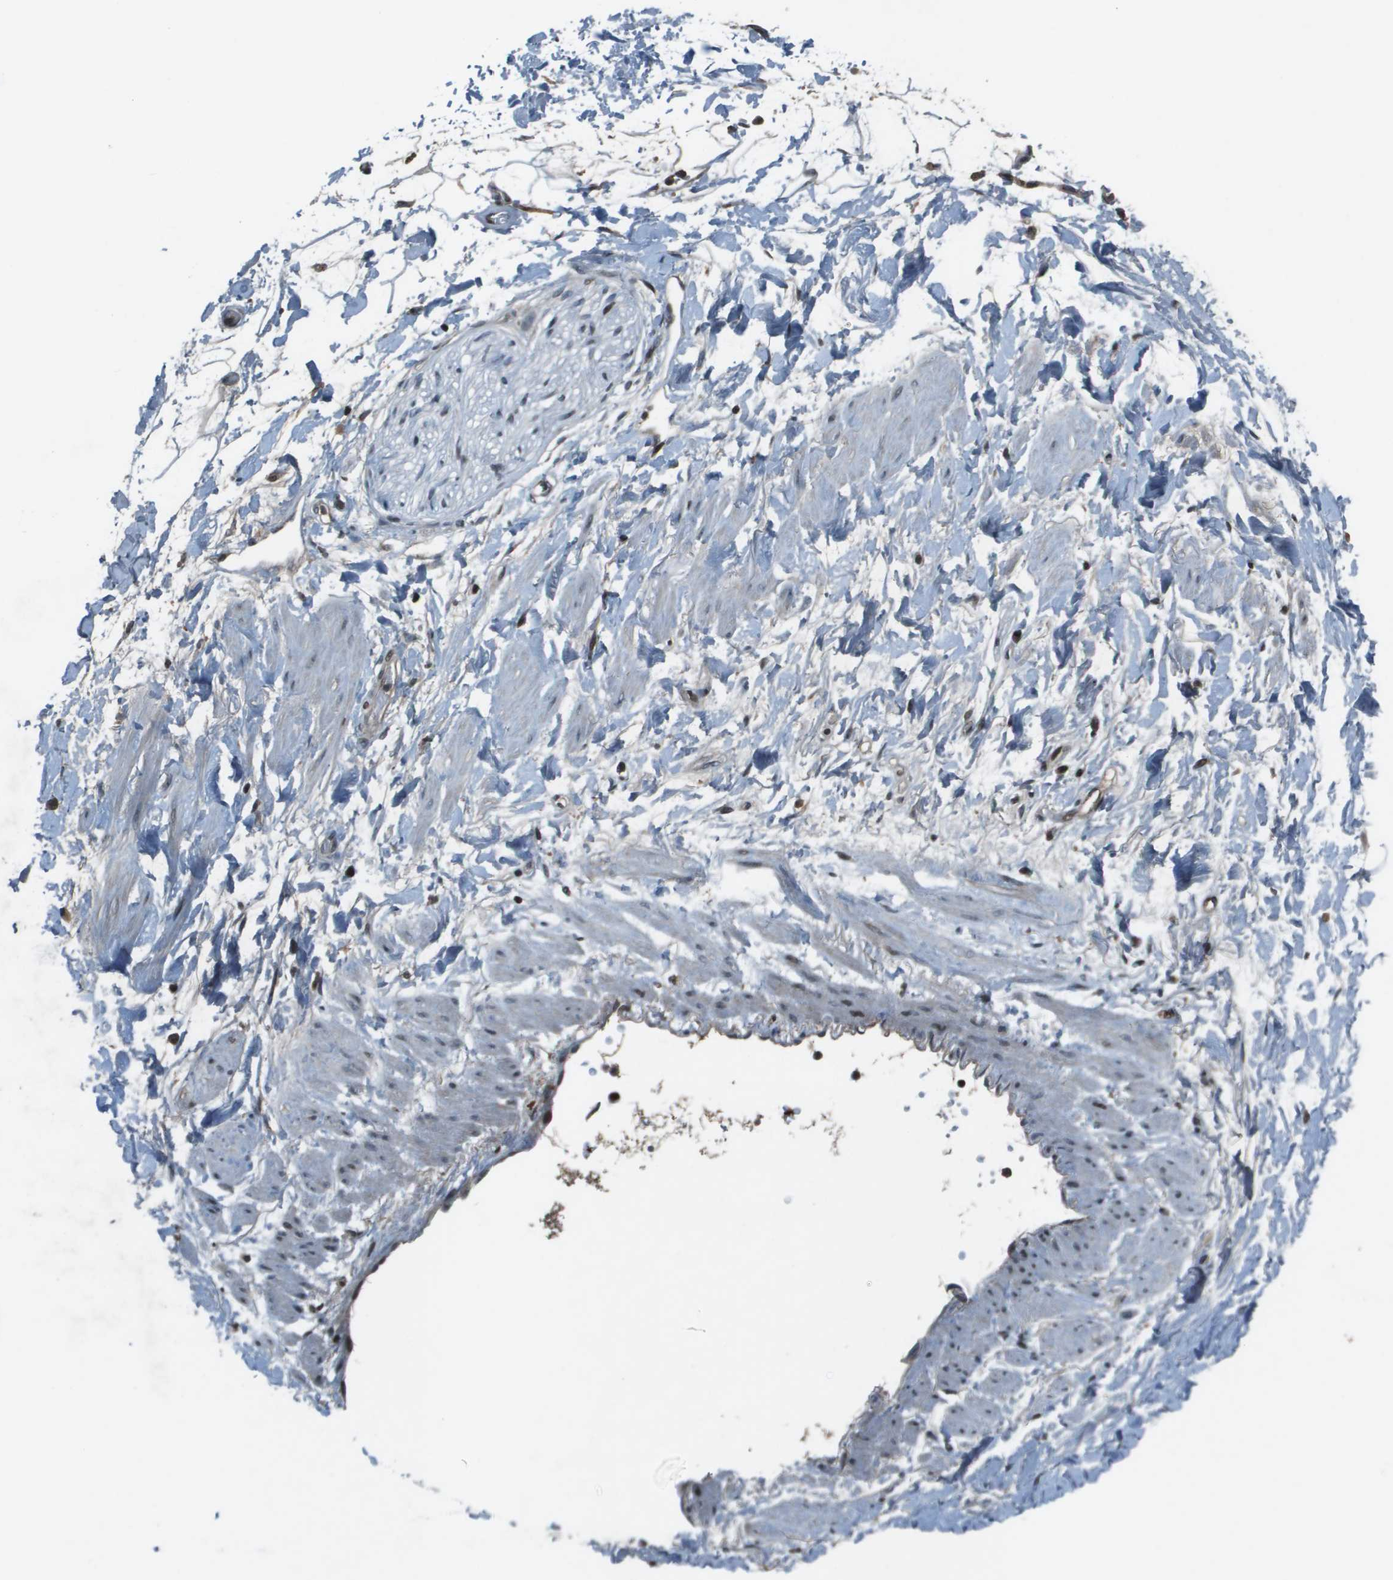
{"staining": {"intensity": "negative", "quantity": "none", "location": "none"}, "tissue": "adipose tissue", "cell_type": "Adipocytes", "image_type": "normal", "snomed": [{"axis": "morphology", "description": "Normal tissue, NOS"}, {"axis": "topography", "description": "Soft tissue"}], "caption": "This is a image of immunohistochemistry staining of normal adipose tissue, which shows no expression in adipocytes. The staining is performed using DAB (3,3'-diaminobenzidine) brown chromogen with nuclei counter-stained in using hematoxylin.", "gene": "CXCL12", "patient": {"sex": "male", "age": 72}}